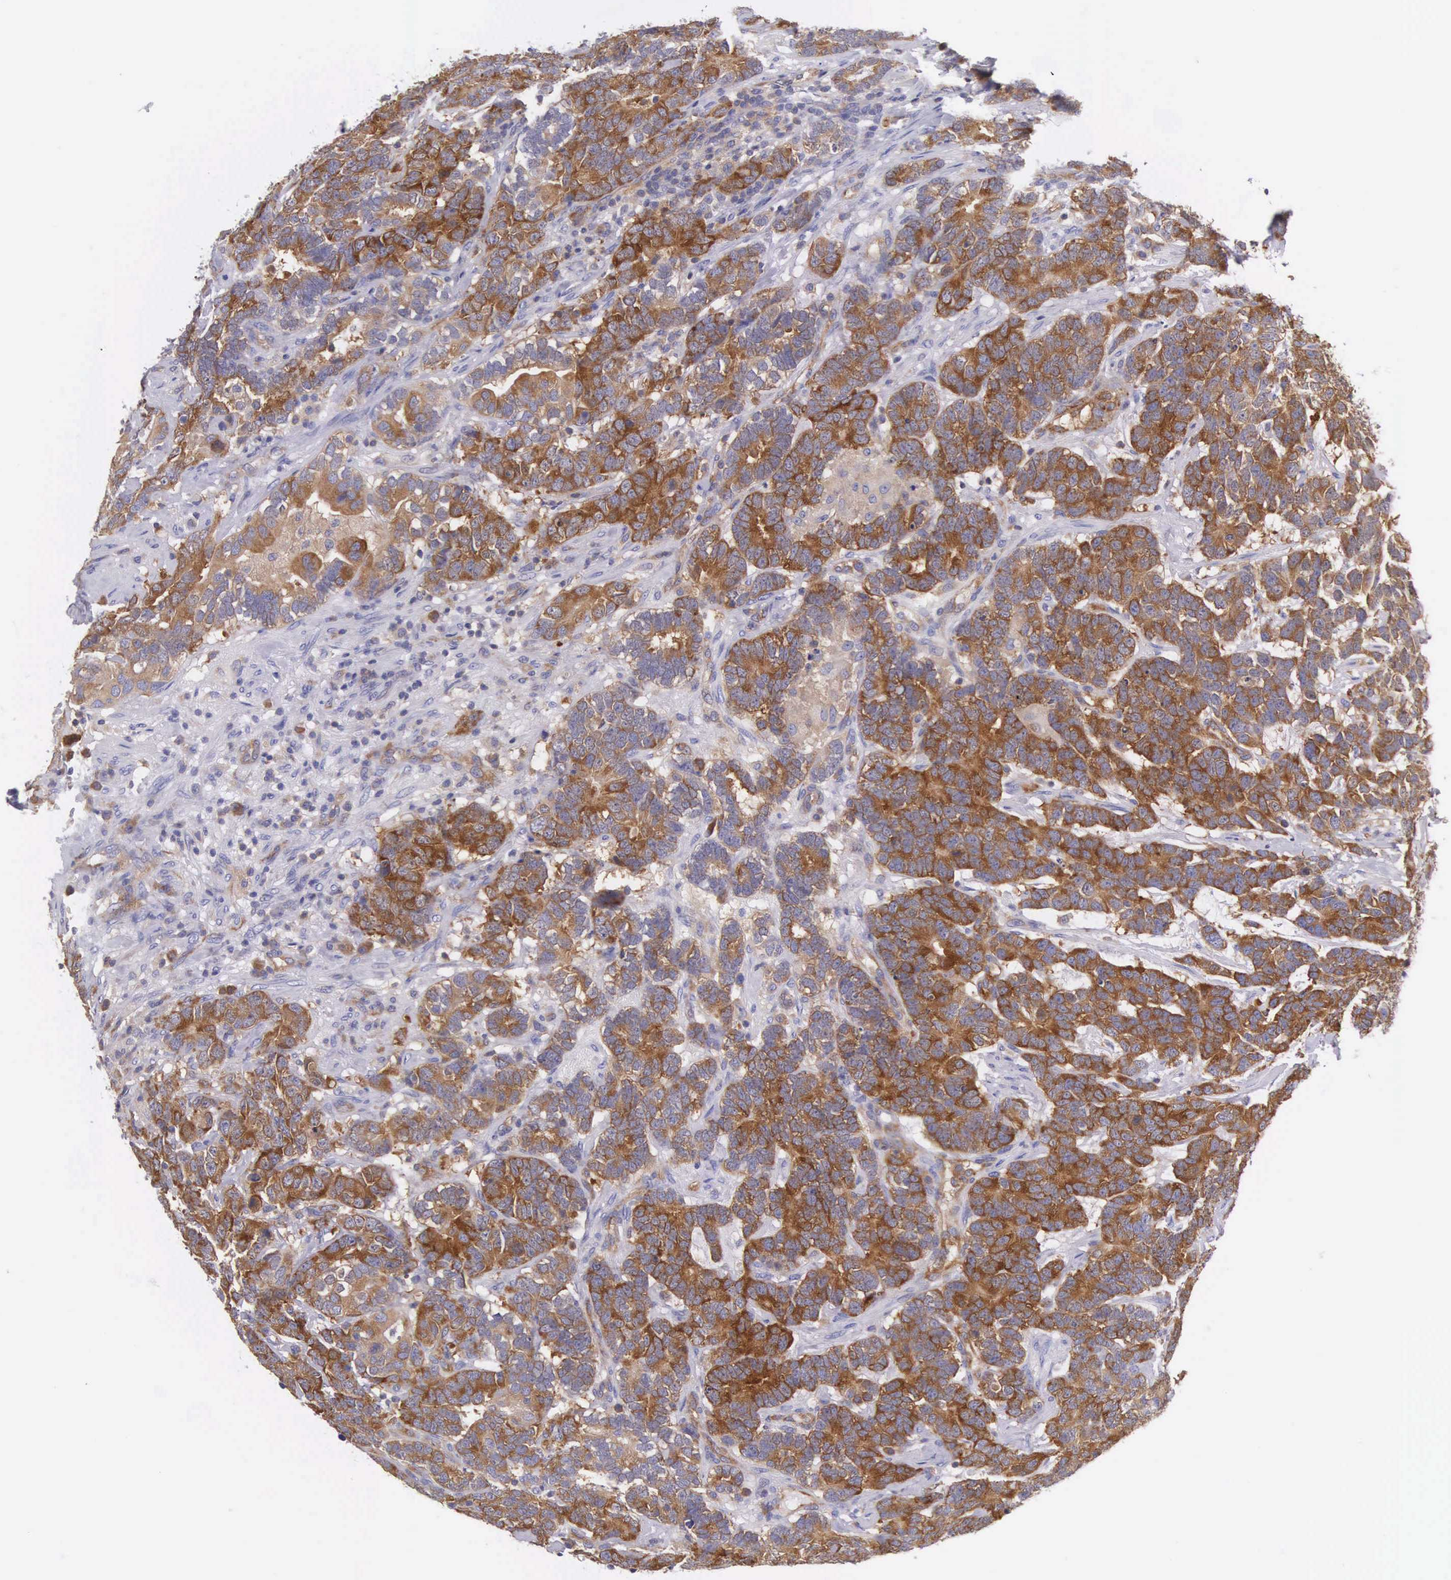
{"staining": {"intensity": "moderate", "quantity": "25%-75%", "location": "cytoplasmic/membranous"}, "tissue": "testis cancer", "cell_type": "Tumor cells", "image_type": "cancer", "snomed": [{"axis": "morphology", "description": "Carcinoma, Embryonal, NOS"}, {"axis": "topography", "description": "Testis"}], "caption": "An immunohistochemistry histopathology image of neoplastic tissue is shown. Protein staining in brown labels moderate cytoplasmic/membranous positivity in testis cancer (embryonal carcinoma) within tumor cells. The staining was performed using DAB, with brown indicating positive protein expression. Nuclei are stained blue with hematoxylin.", "gene": "OSBPL3", "patient": {"sex": "male", "age": 26}}